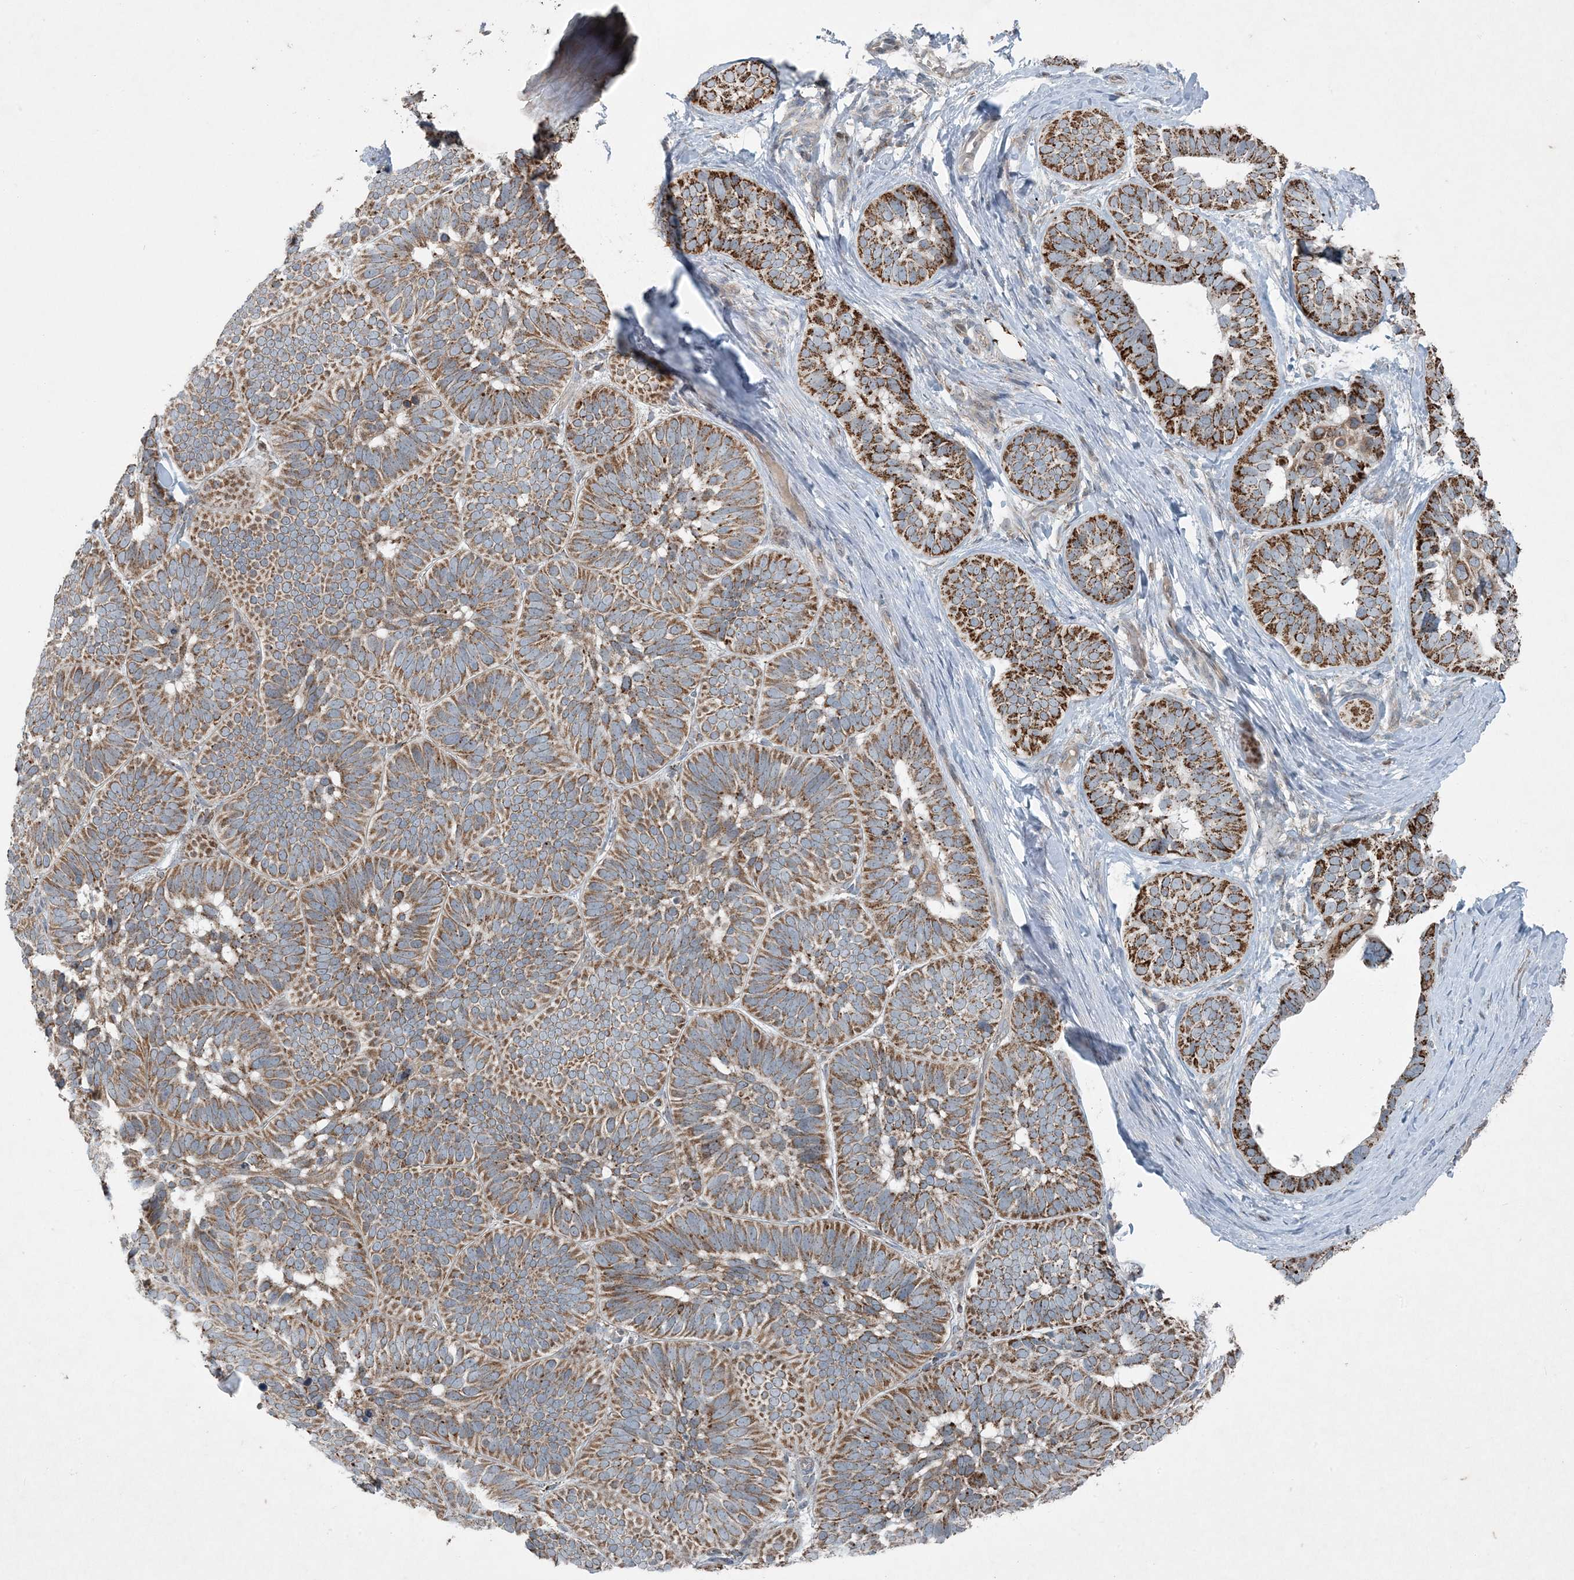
{"staining": {"intensity": "strong", "quantity": ">75%", "location": "cytoplasmic/membranous"}, "tissue": "skin cancer", "cell_type": "Tumor cells", "image_type": "cancer", "snomed": [{"axis": "morphology", "description": "Basal cell carcinoma"}, {"axis": "topography", "description": "Skin"}], "caption": "IHC image of human skin cancer stained for a protein (brown), which reveals high levels of strong cytoplasmic/membranous positivity in approximately >75% of tumor cells.", "gene": "PC", "patient": {"sex": "male", "age": 62}}